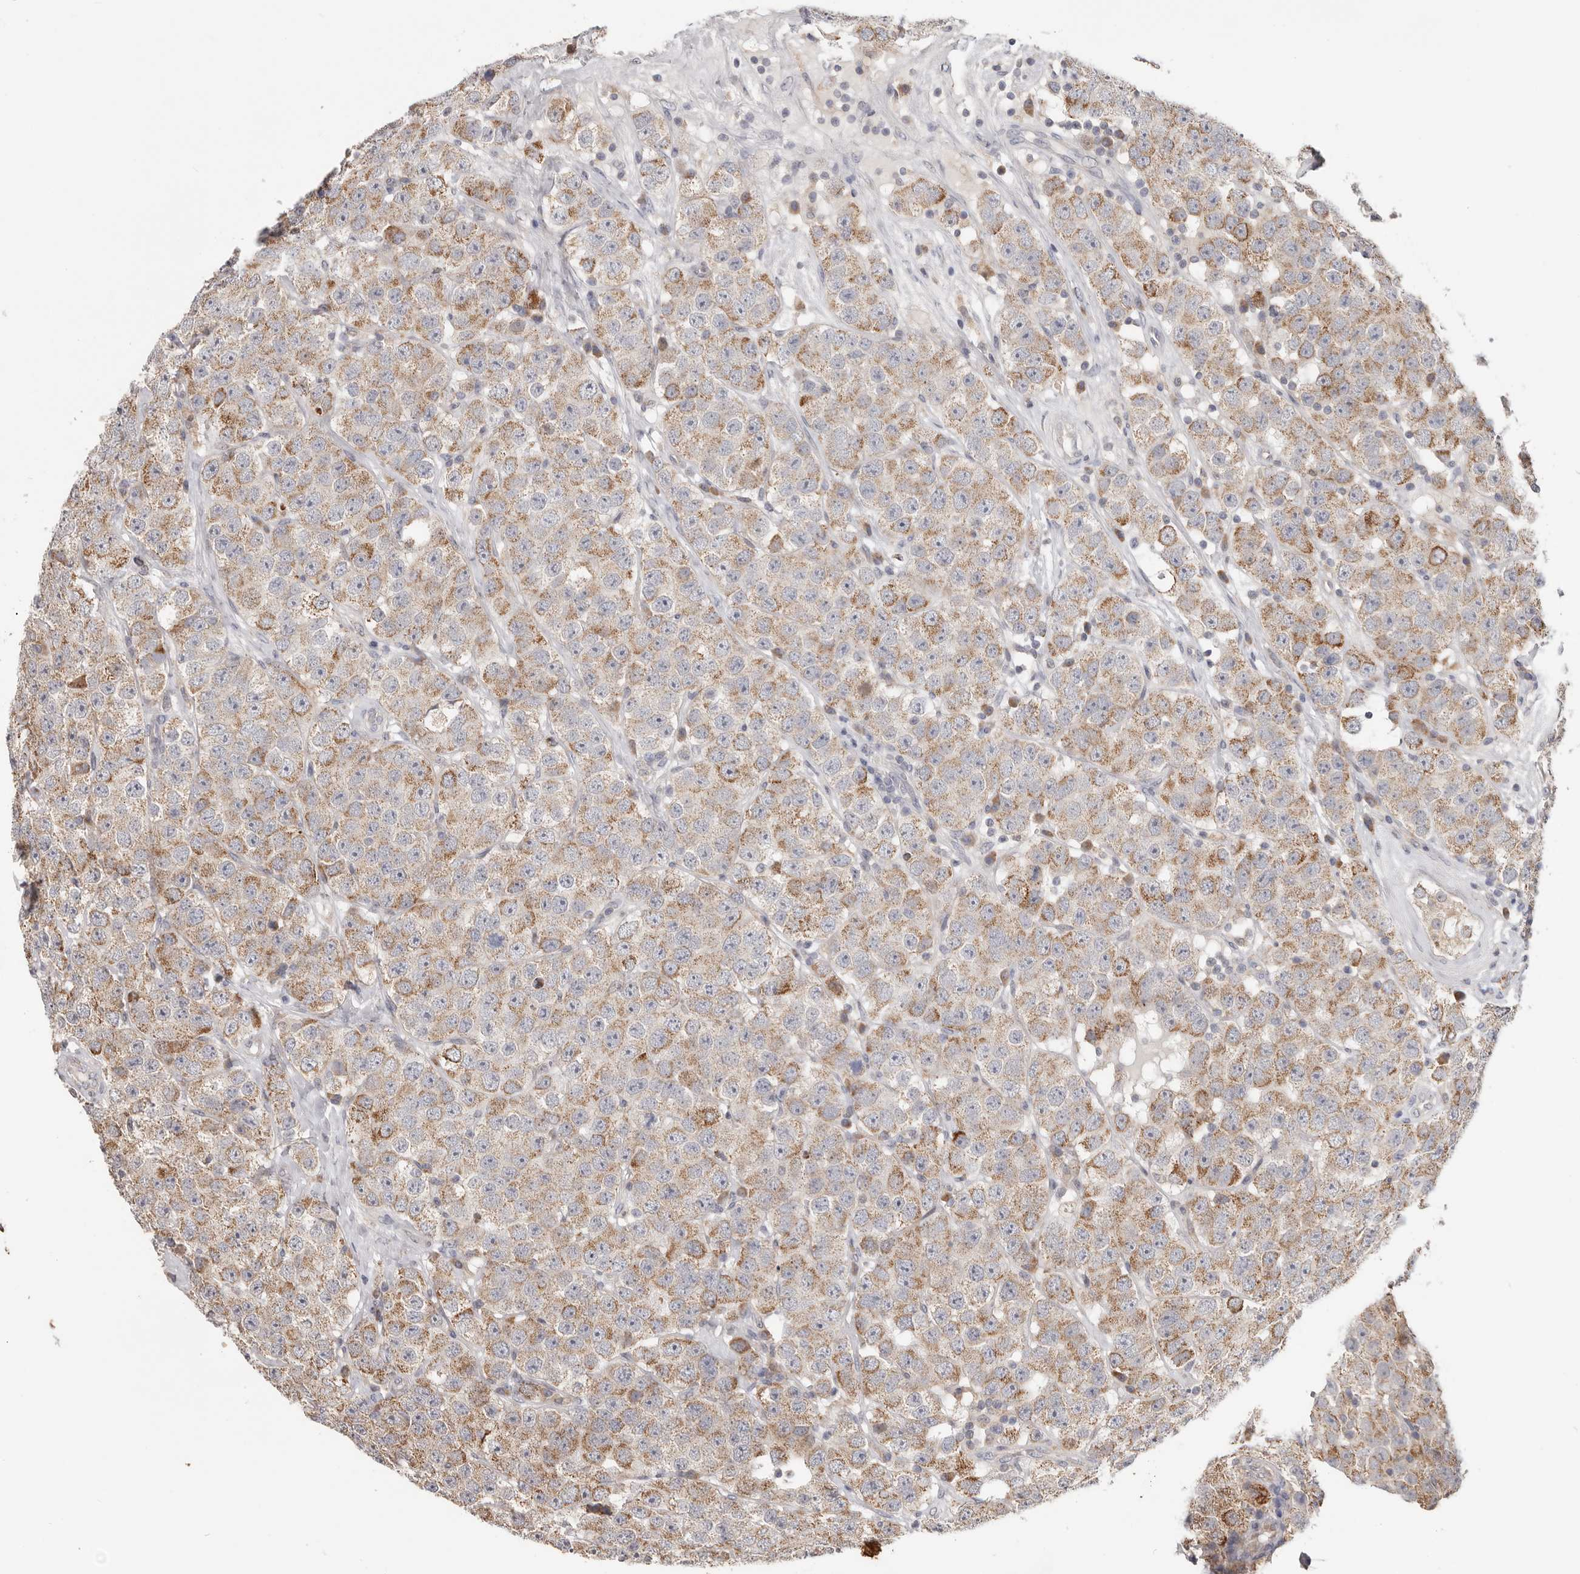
{"staining": {"intensity": "moderate", "quantity": "25%-75%", "location": "cytoplasmic/membranous"}, "tissue": "testis cancer", "cell_type": "Tumor cells", "image_type": "cancer", "snomed": [{"axis": "morphology", "description": "Seminoma, NOS"}, {"axis": "topography", "description": "Testis"}], "caption": "Protein expression analysis of human seminoma (testis) reveals moderate cytoplasmic/membranous expression in approximately 25%-75% of tumor cells.", "gene": "LRP6", "patient": {"sex": "male", "age": 28}}